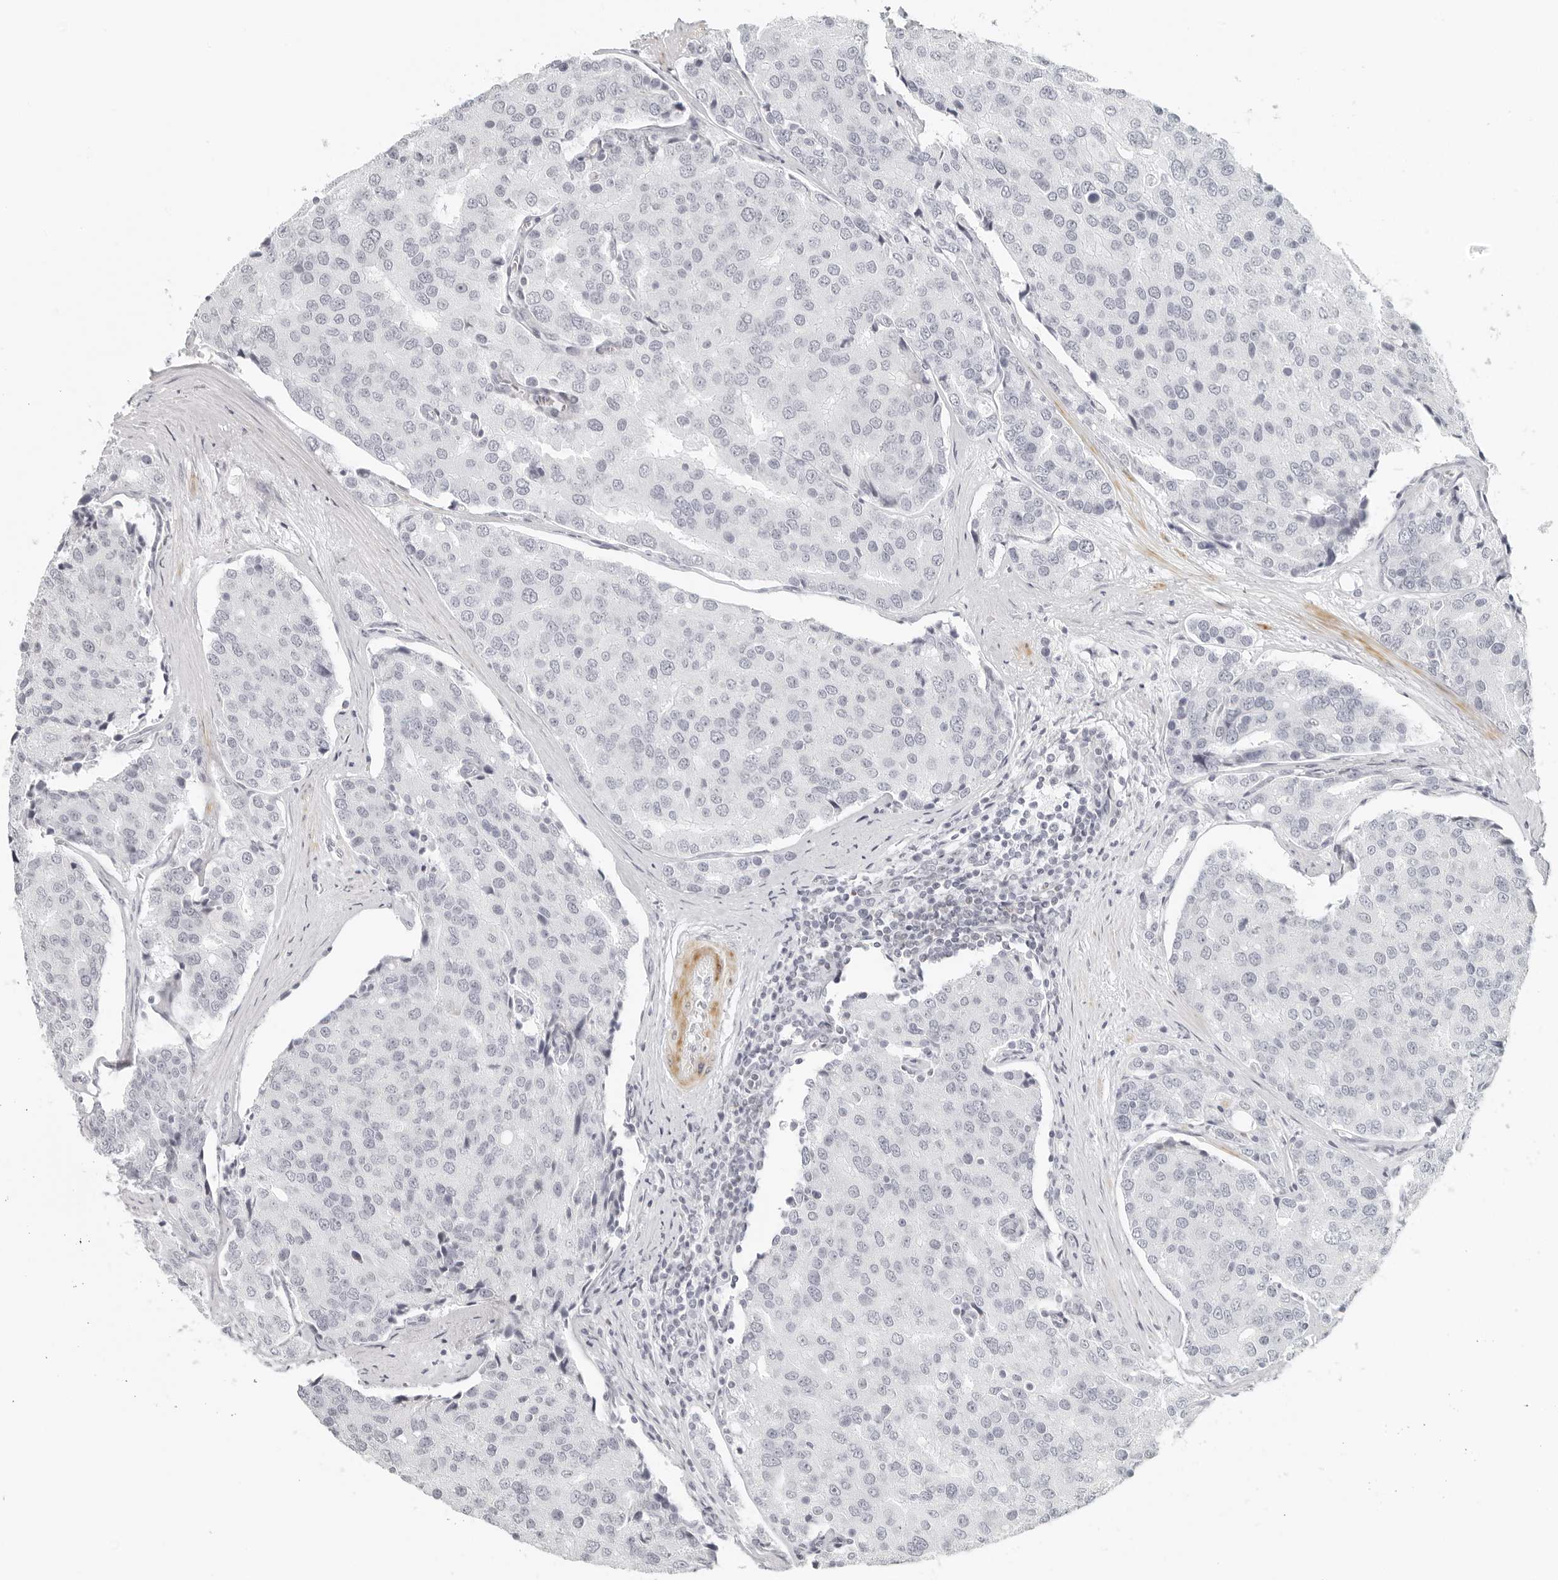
{"staining": {"intensity": "negative", "quantity": "none", "location": "none"}, "tissue": "prostate cancer", "cell_type": "Tumor cells", "image_type": "cancer", "snomed": [{"axis": "morphology", "description": "Adenocarcinoma, High grade"}, {"axis": "topography", "description": "Prostate"}], "caption": "Protein analysis of prostate high-grade adenocarcinoma exhibits no significant expression in tumor cells.", "gene": "RPS6KC1", "patient": {"sex": "male", "age": 50}}